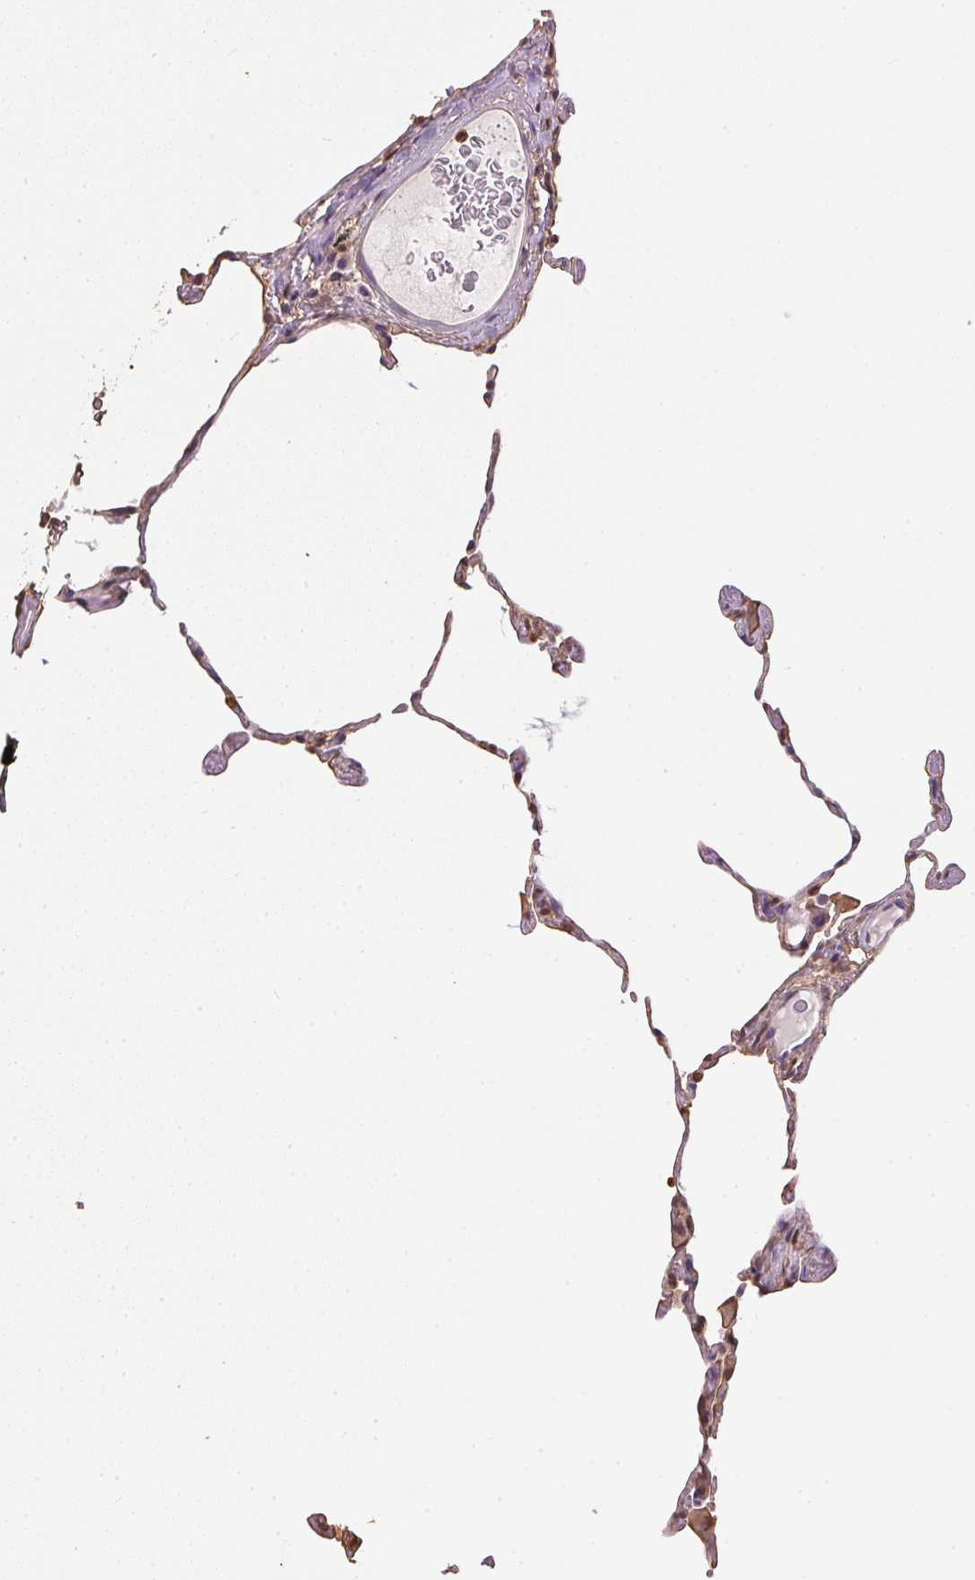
{"staining": {"intensity": "weak", "quantity": "<25%", "location": "cytoplasmic/membranous"}, "tissue": "lung", "cell_type": "Alveolar cells", "image_type": "normal", "snomed": [{"axis": "morphology", "description": "Normal tissue, NOS"}, {"axis": "topography", "description": "Lung"}], "caption": "High power microscopy image of an immunohistochemistry histopathology image of unremarkable lung, revealing no significant expression in alveolar cells.", "gene": "S100A3", "patient": {"sex": "female", "age": 57}}